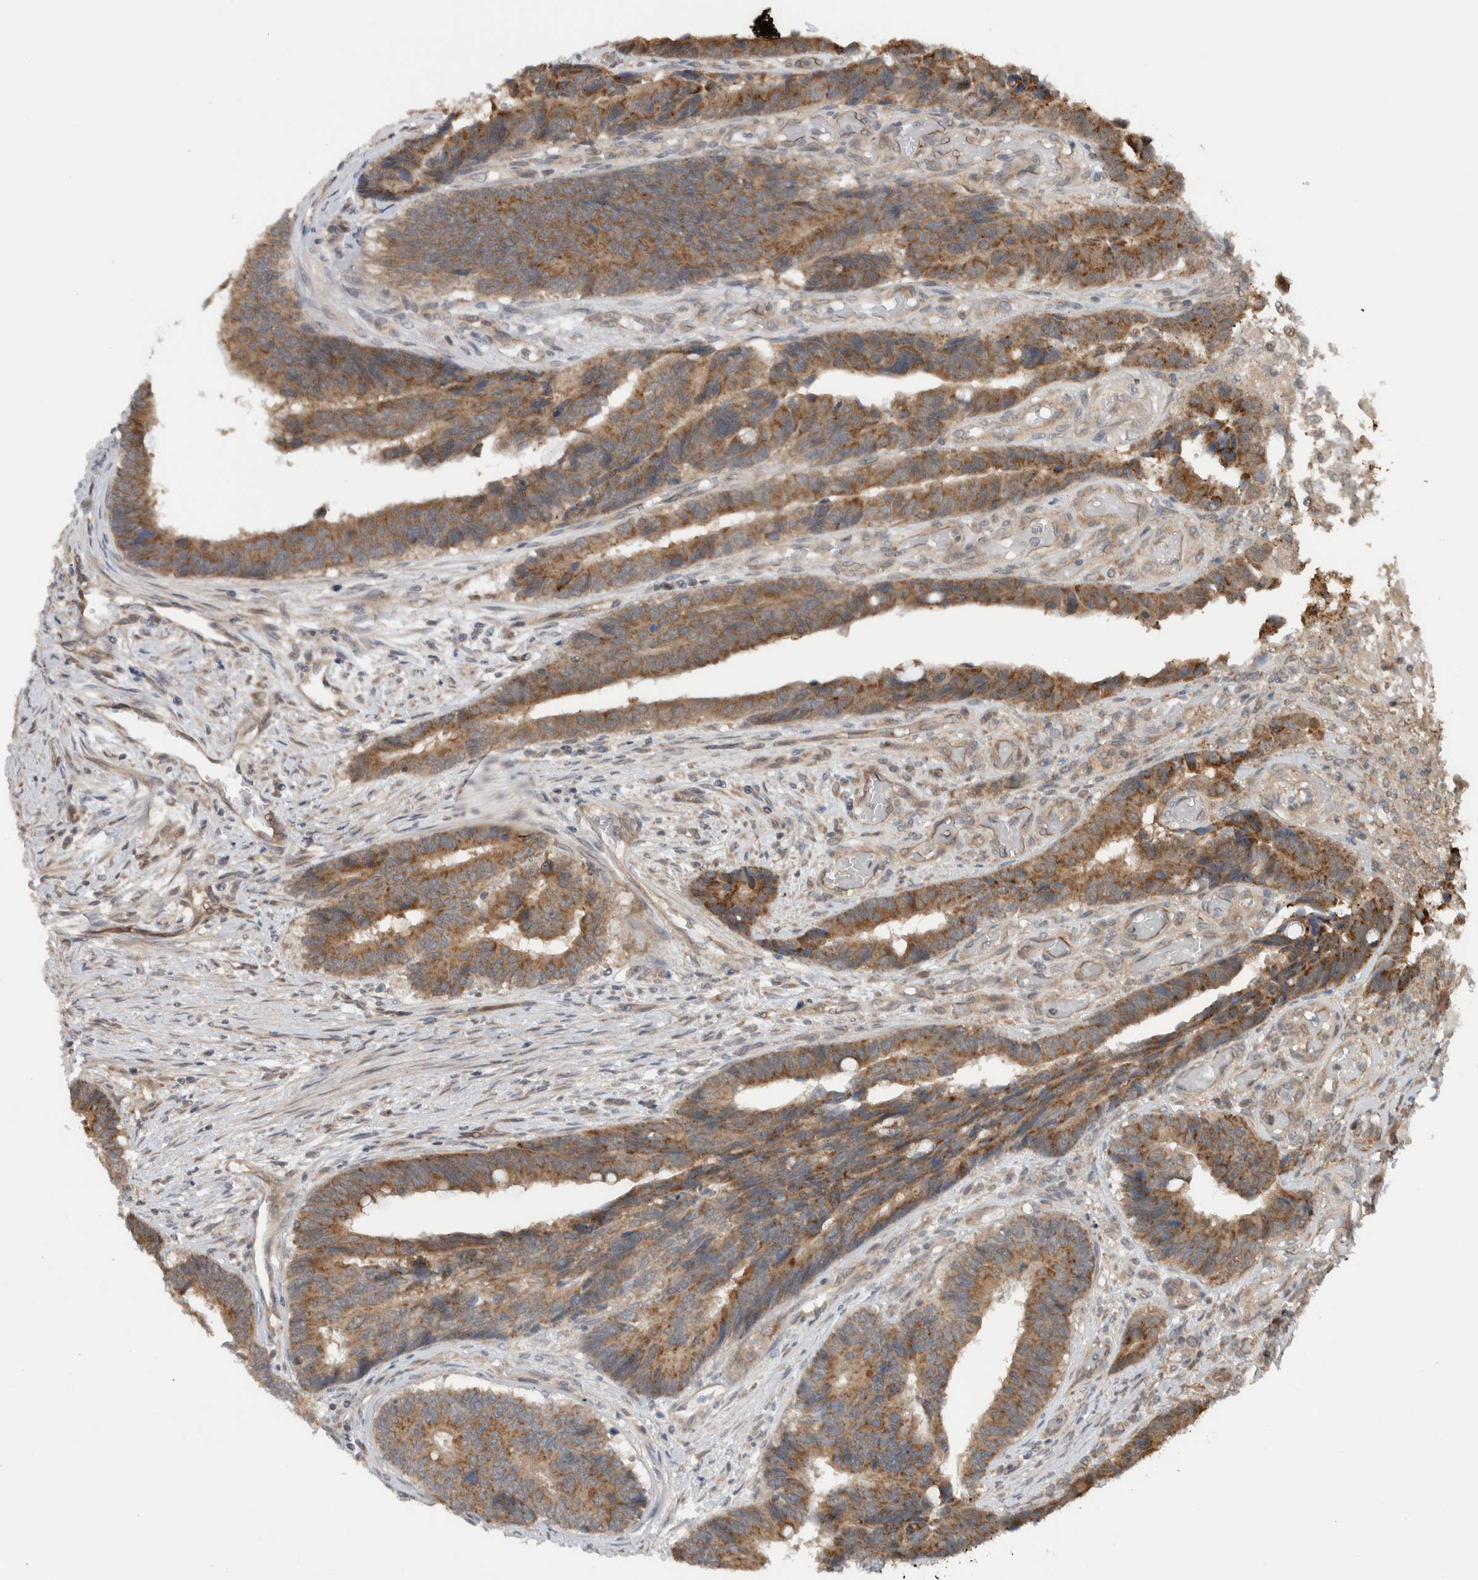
{"staining": {"intensity": "moderate", "quantity": ">75%", "location": "cytoplasmic/membranous"}, "tissue": "colorectal cancer", "cell_type": "Tumor cells", "image_type": "cancer", "snomed": [{"axis": "morphology", "description": "Adenocarcinoma, NOS"}, {"axis": "topography", "description": "Rectum"}], "caption": "Immunohistochemistry image of neoplastic tissue: human adenocarcinoma (colorectal) stained using immunohistochemistry shows medium levels of moderate protein expression localized specifically in the cytoplasmic/membranous of tumor cells, appearing as a cytoplasmic/membranous brown color.", "gene": "KLHL6", "patient": {"sex": "male", "age": 84}}